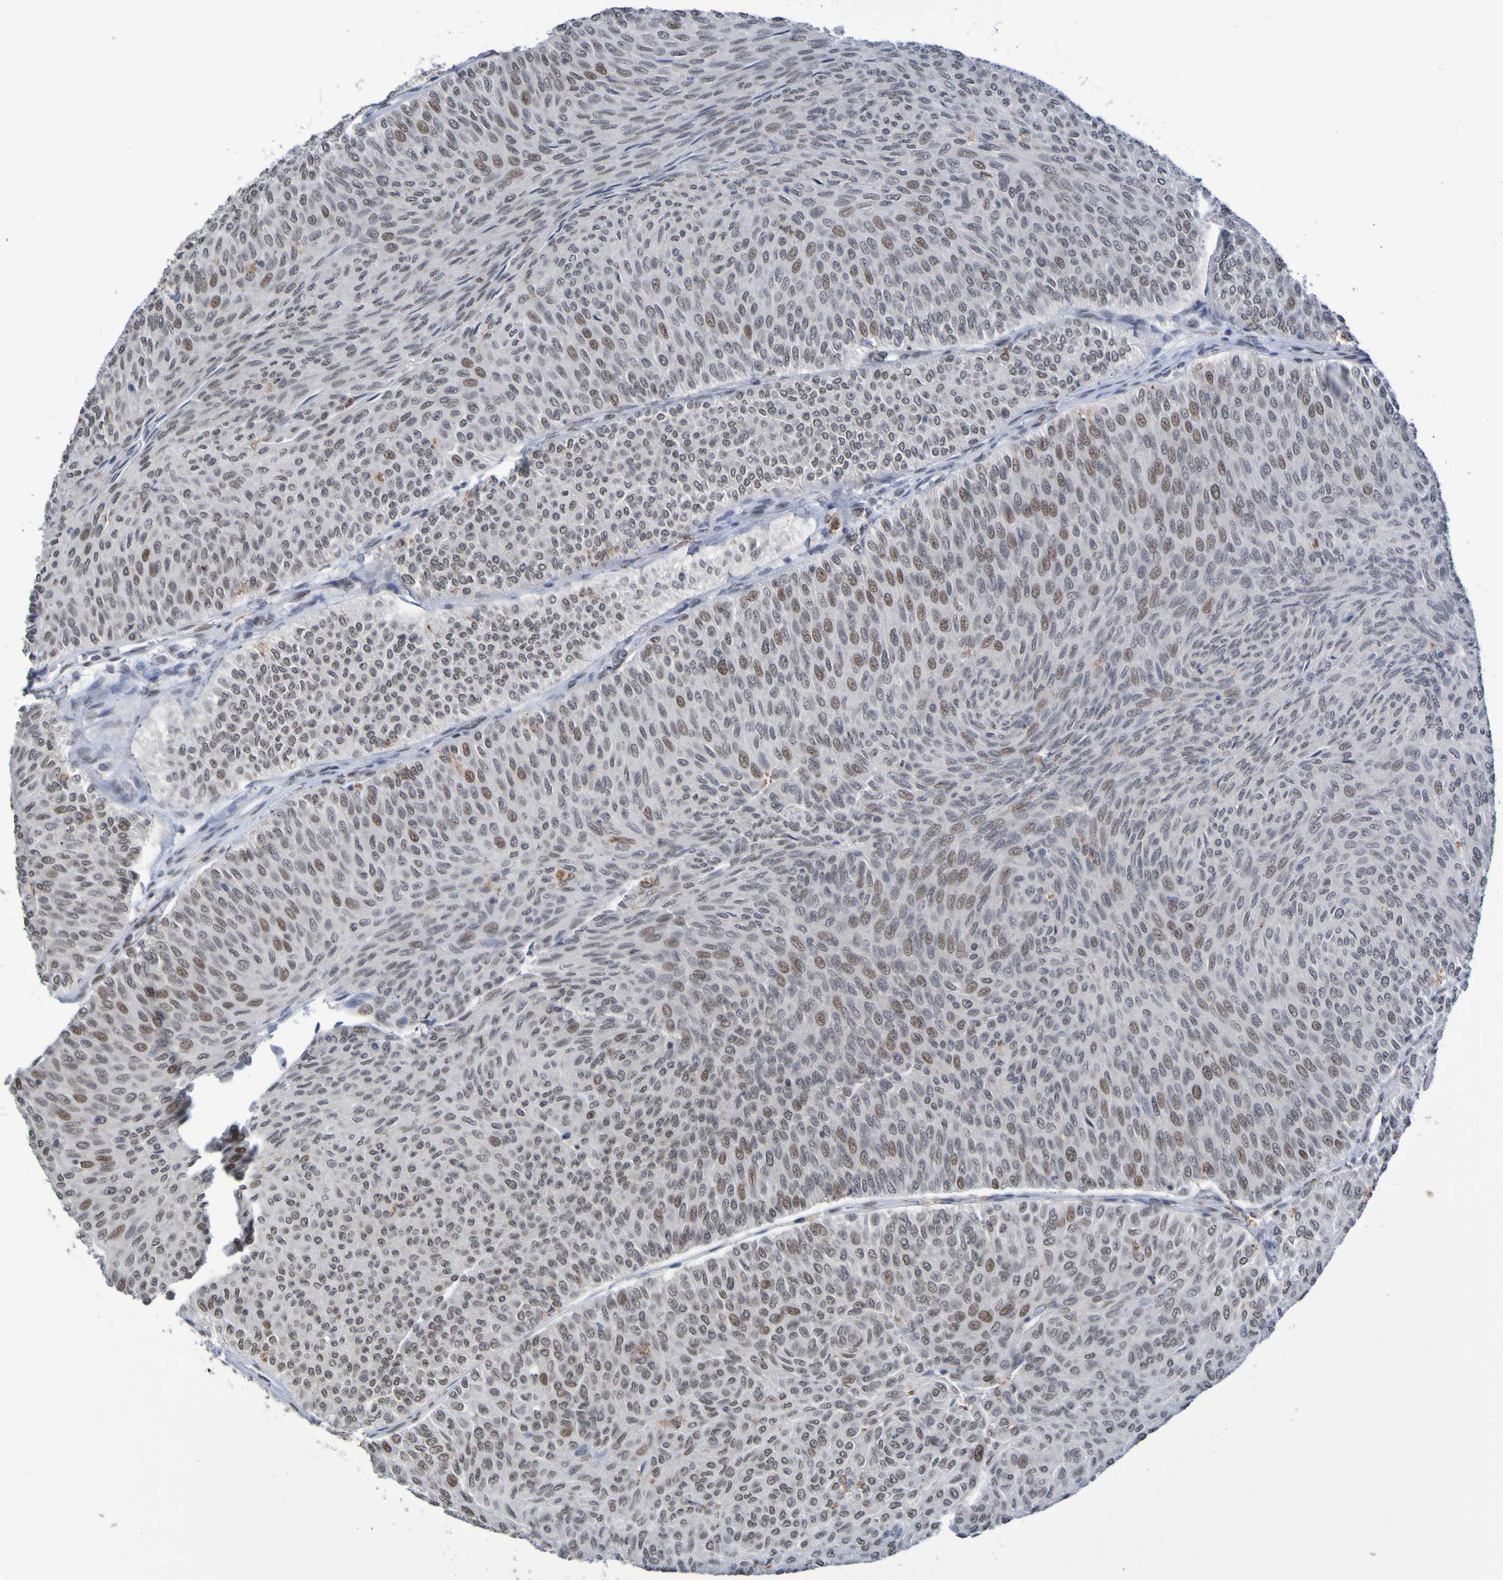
{"staining": {"intensity": "weak", "quantity": "25%-75%", "location": "nuclear"}, "tissue": "urothelial cancer", "cell_type": "Tumor cells", "image_type": "cancer", "snomed": [{"axis": "morphology", "description": "Urothelial carcinoma, Low grade"}, {"axis": "topography", "description": "Urinary bladder"}], "caption": "Urothelial cancer tissue reveals weak nuclear staining in approximately 25%-75% of tumor cells, visualized by immunohistochemistry.", "gene": "MRTFB", "patient": {"sex": "male", "age": 78}}